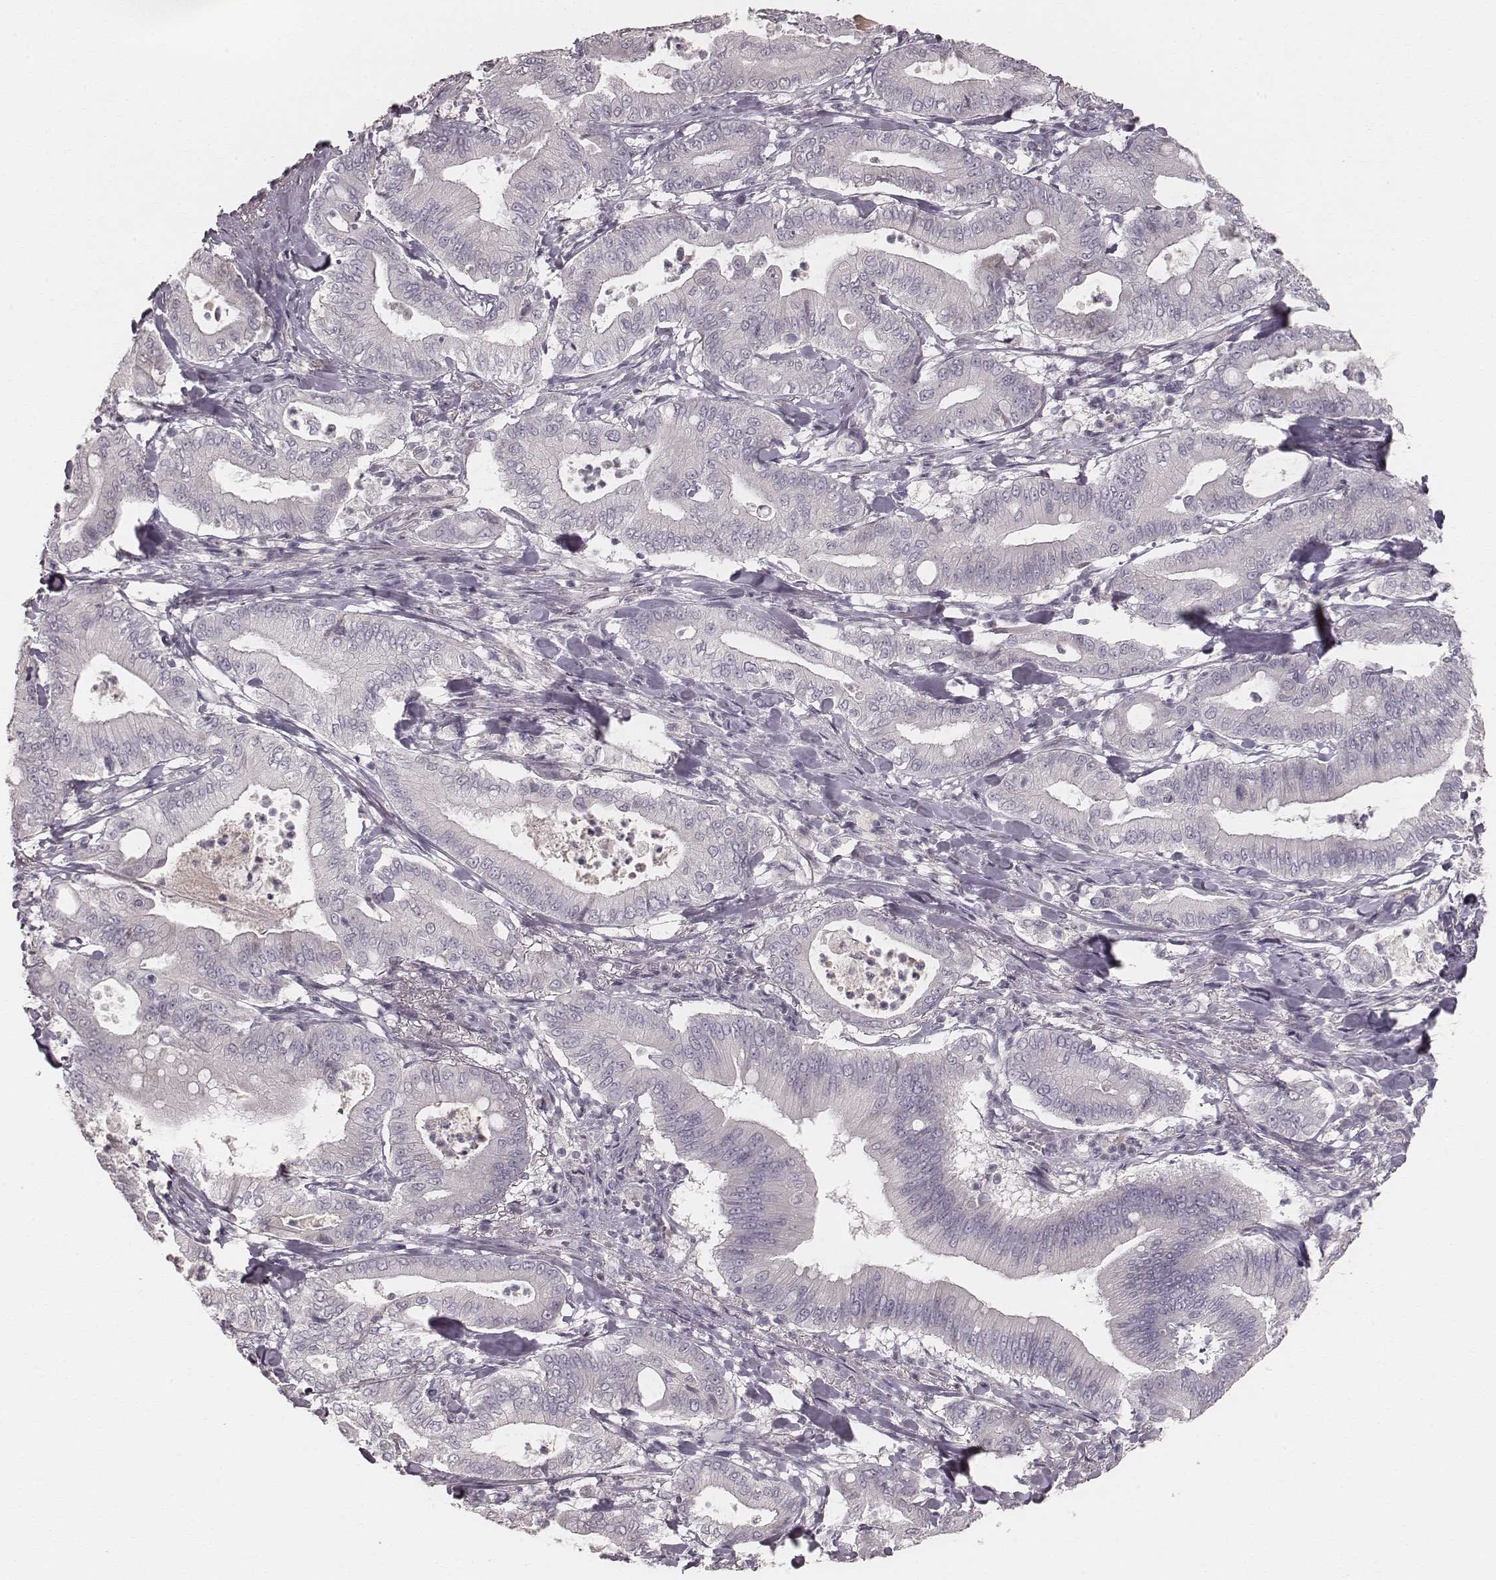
{"staining": {"intensity": "negative", "quantity": "none", "location": "none"}, "tissue": "pancreatic cancer", "cell_type": "Tumor cells", "image_type": "cancer", "snomed": [{"axis": "morphology", "description": "Adenocarcinoma, NOS"}, {"axis": "topography", "description": "Pancreas"}], "caption": "Human pancreatic cancer (adenocarcinoma) stained for a protein using immunohistochemistry reveals no staining in tumor cells.", "gene": "LY6K", "patient": {"sex": "male", "age": 71}}